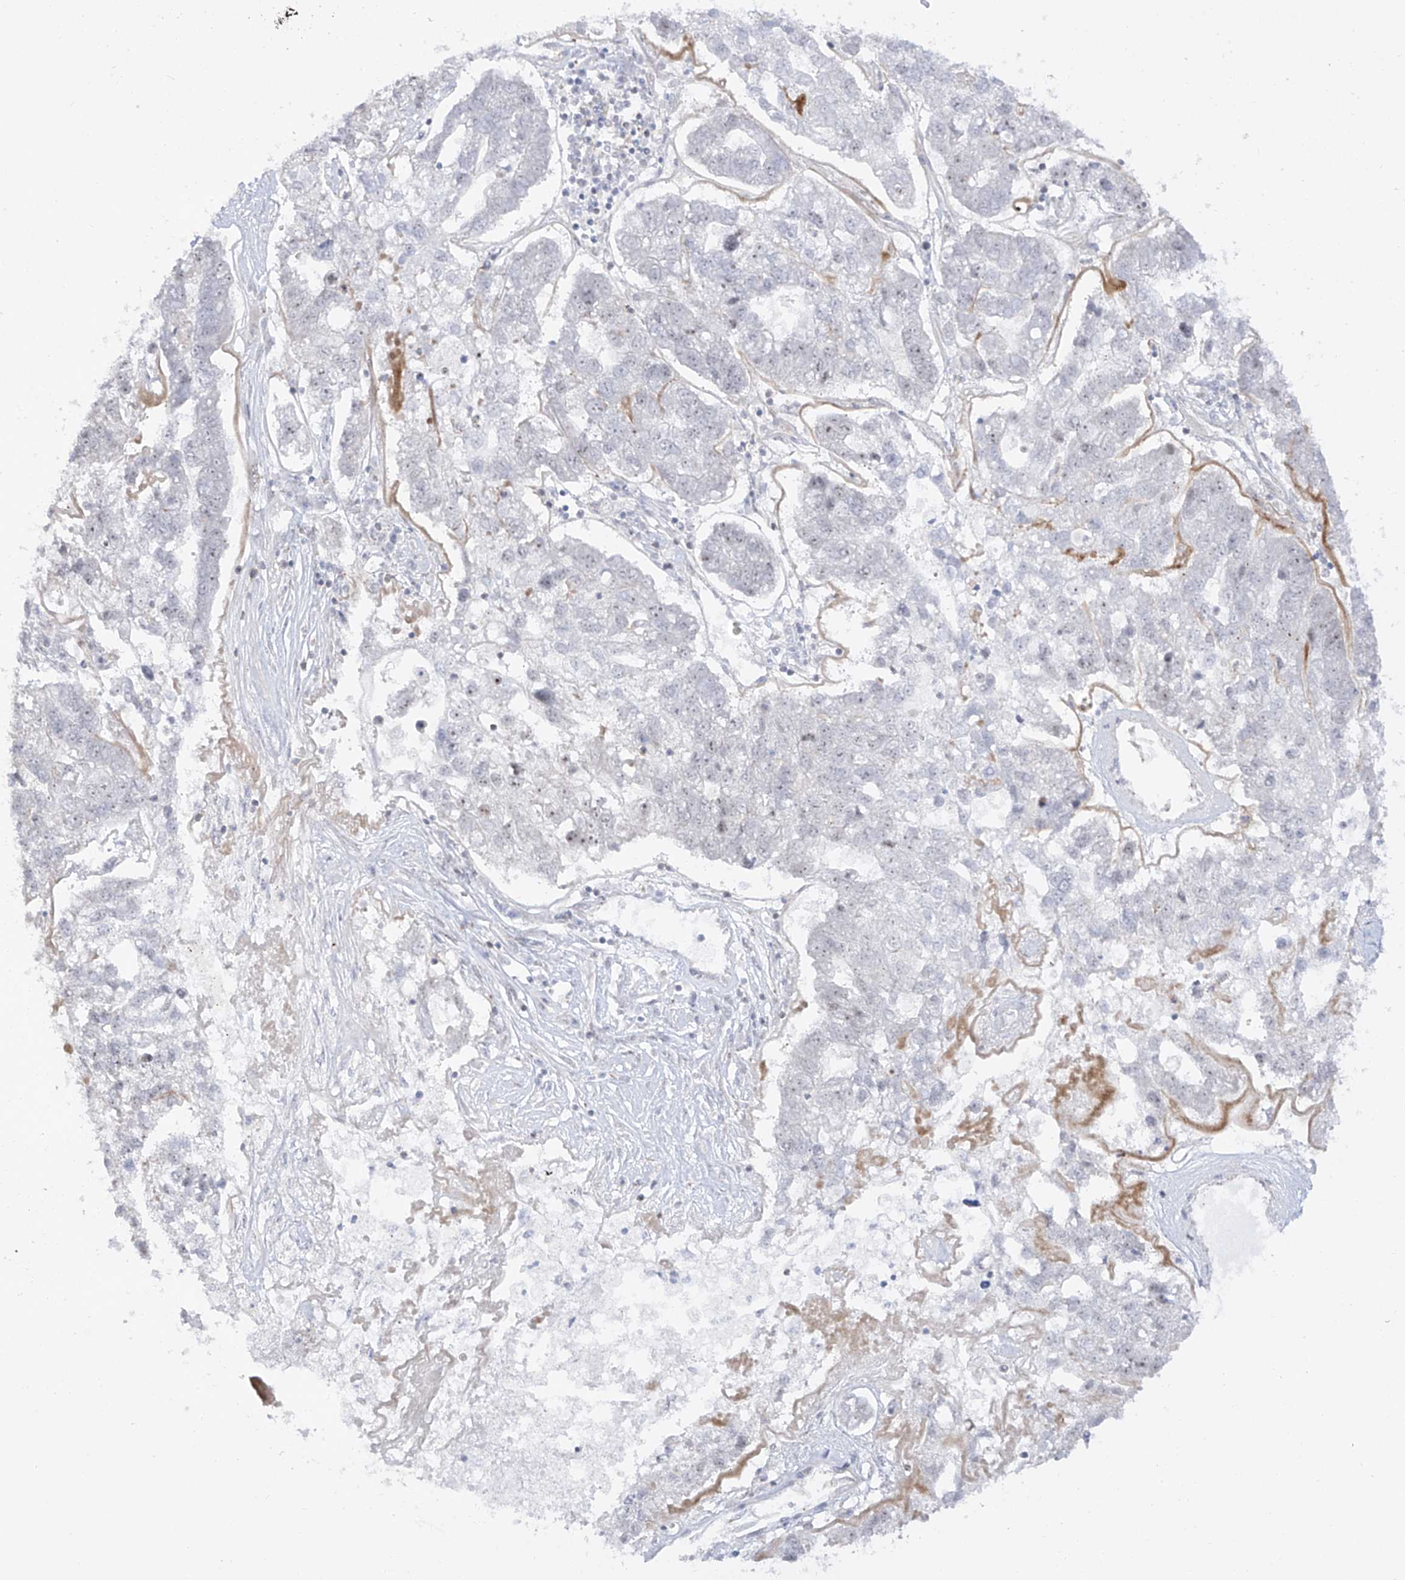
{"staining": {"intensity": "negative", "quantity": "none", "location": "none"}, "tissue": "pancreatic cancer", "cell_type": "Tumor cells", "image_type": "cancer", "snomed": [{"axis": "morphology", "description": "Adenocarcinoma, NOS"}, {"axis": "topography", "description": "Pancreas"}], "caption": "This is an IHC image of human pancreatic adenocarcinoma. There is no positivity in tumor cells.", "gene": "ZNF180", "patient": {"sex": "female", "age": 61}}